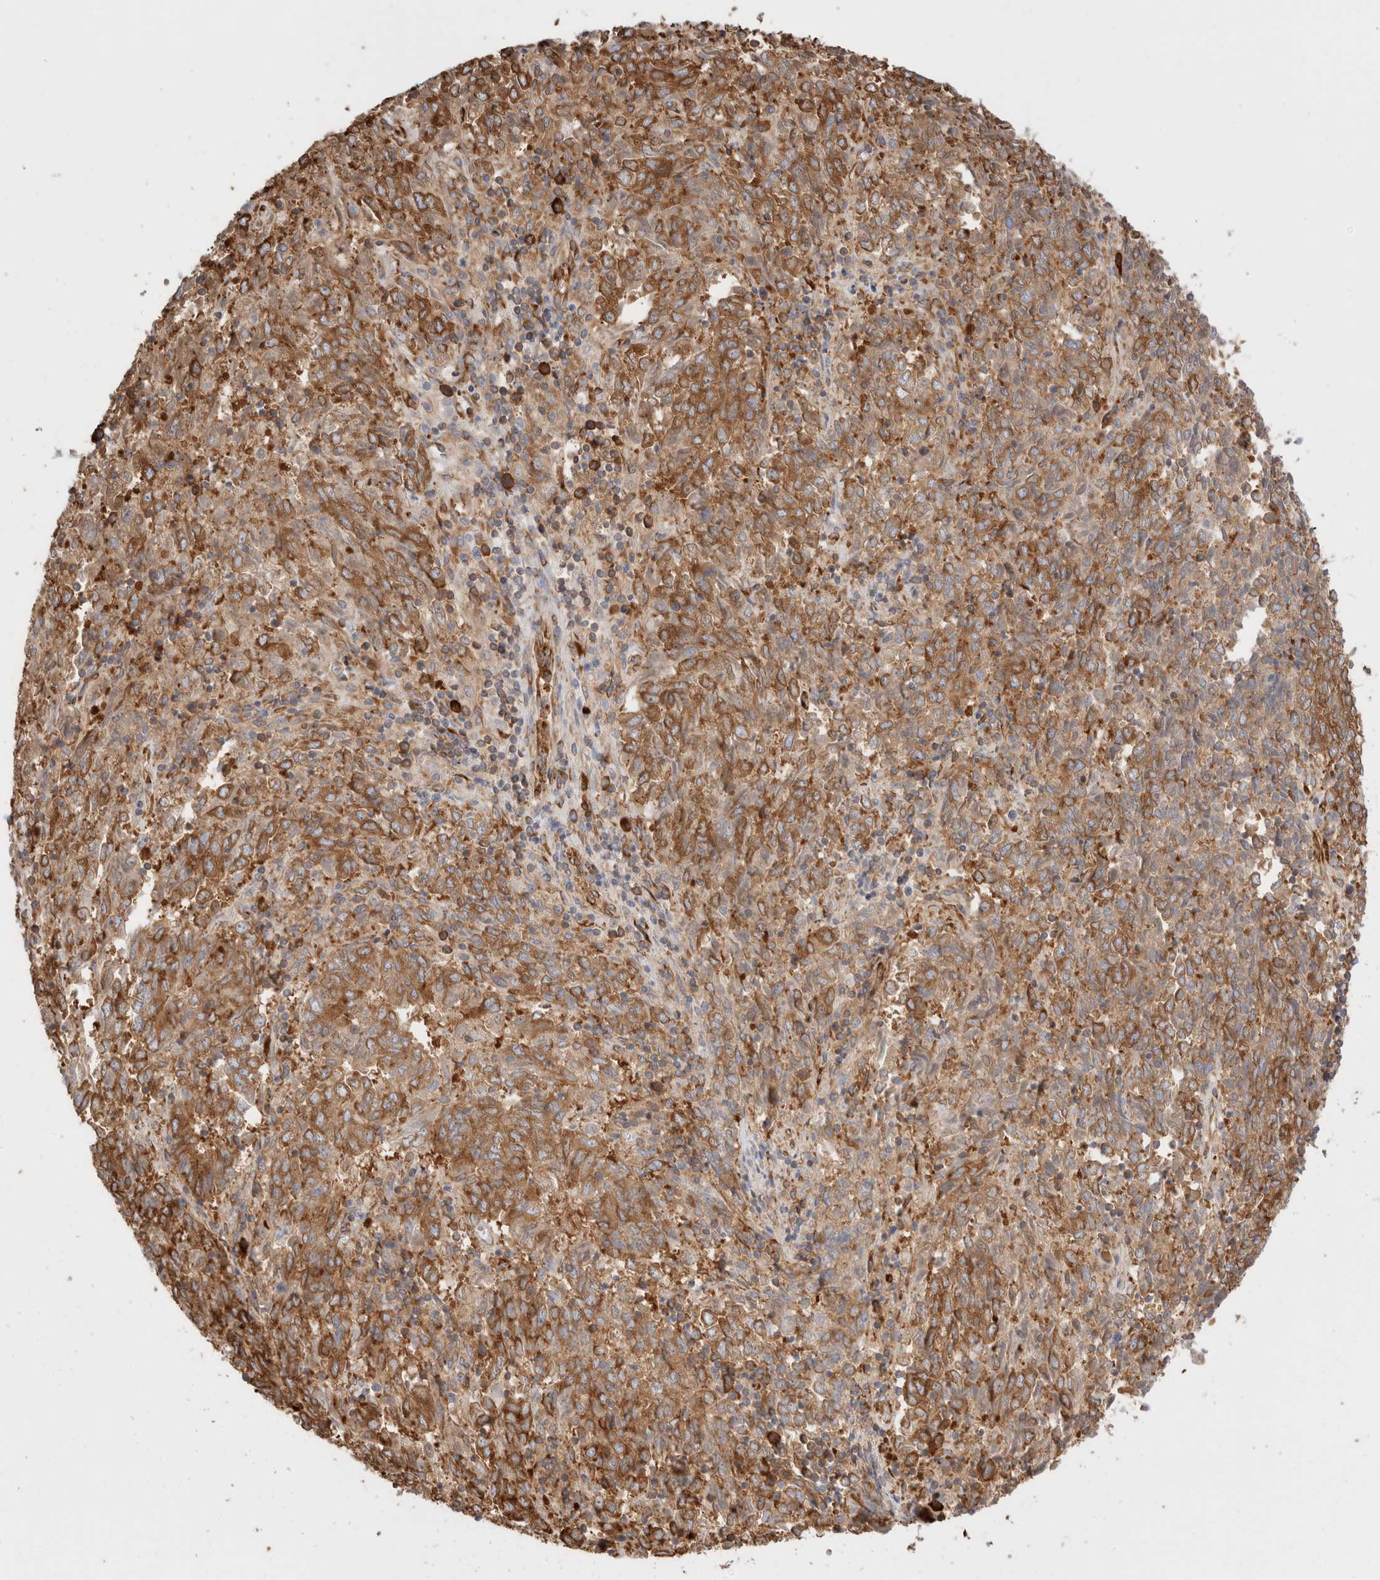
{"staining": {"intensity": "strong", "quantity": ">75%", "location": "cytoplasmic/membranous"}, "tissue": "endometrial cancer", "cell_type": "Tumor cells", "image_type": "cancer", "snomed": [{"axis": "morphology", "description": "Adenocarcinoma, NOS"}, {"axis": "topography", "description": "Endometrium"}], "caption": "Strong cytoplasmic/membranous protein expression is seen in about >75% of tumor cells in endometrial adenocarcinoma. Immunohistochemistry stains the protein of interest in brown and the nuclei are stained blue.", "gene": "ZC2HC1A", "patient": {"sex": "female", "age": 80}}